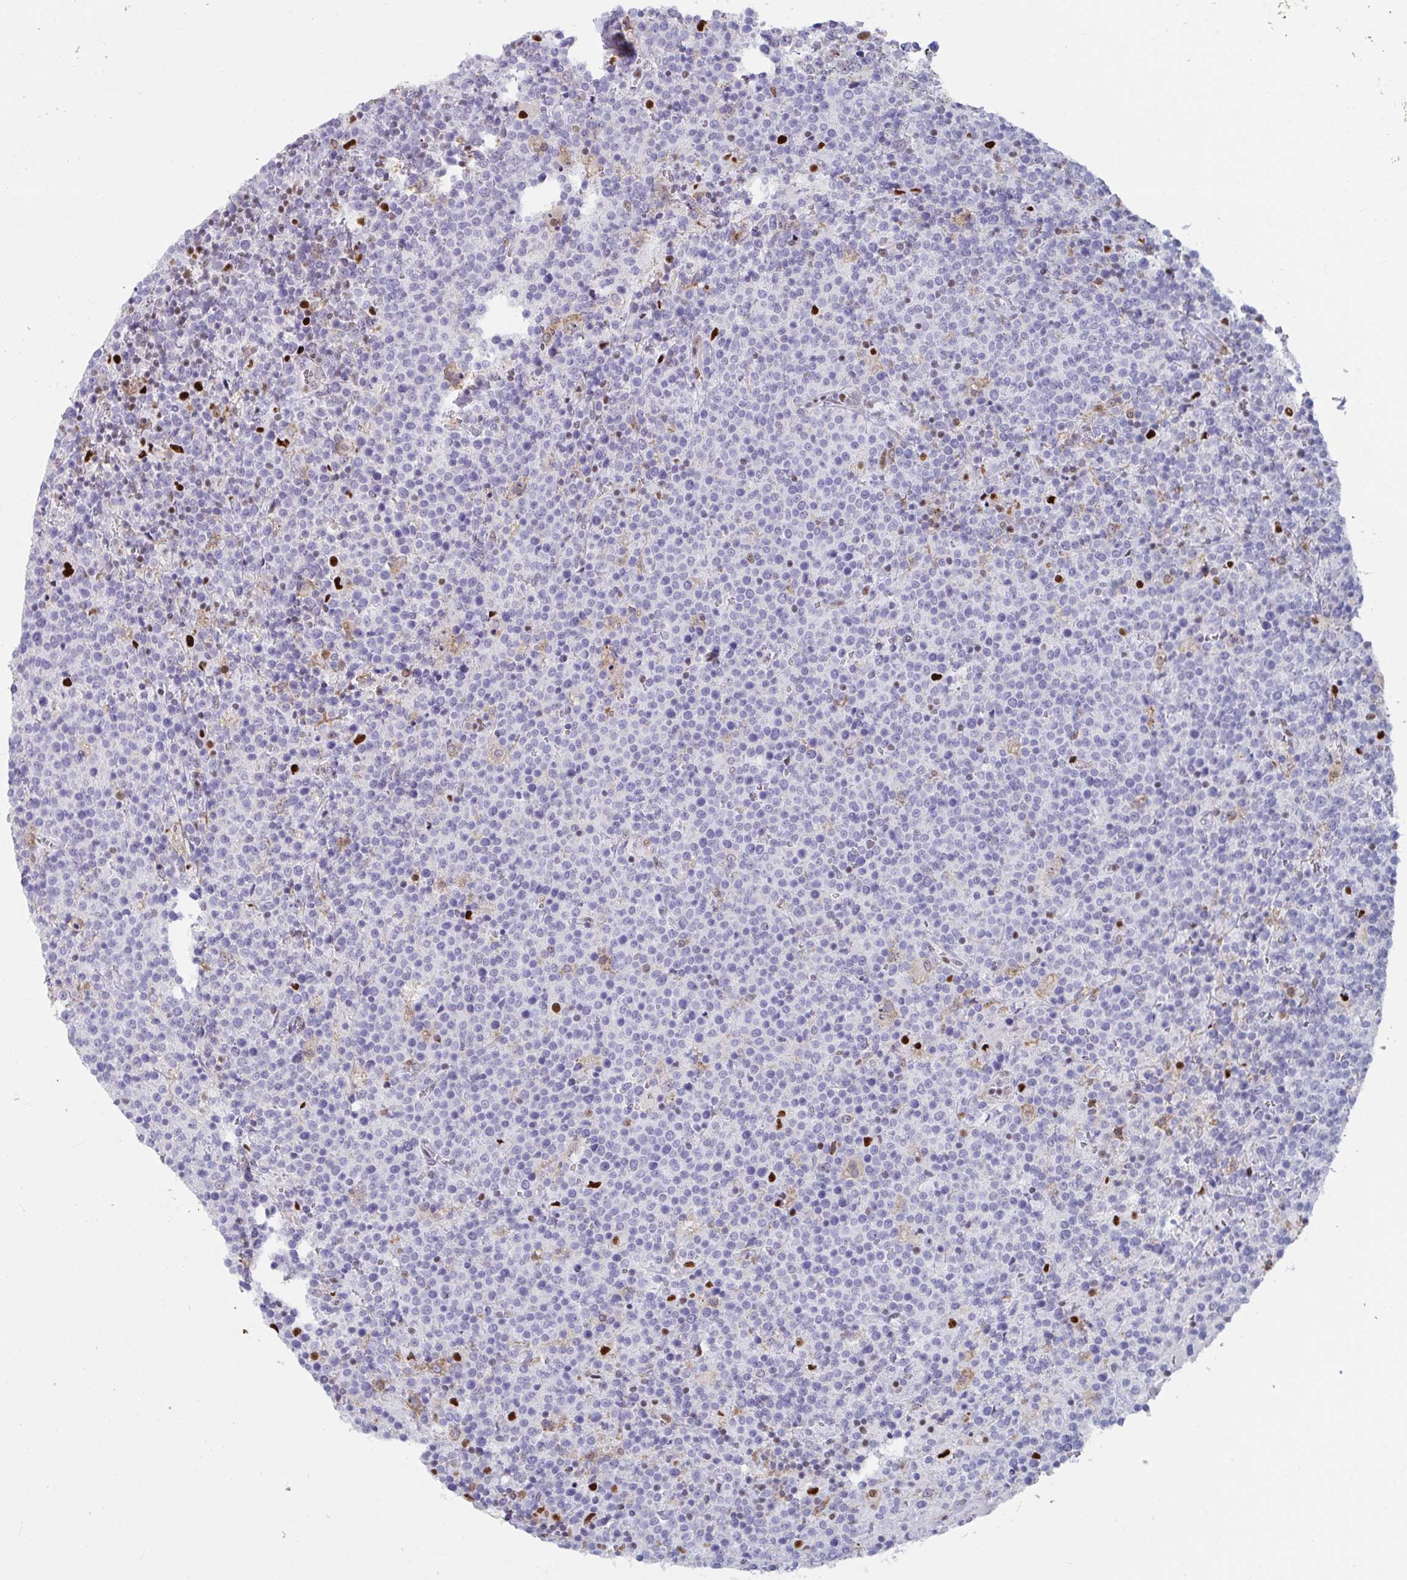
{"staining": {"intensity": "negative", "quantity": "none", "location": "none"}, "tissue": "lymphoma", "cell_type": "Tumor cells", "image_type": "cancer", "snomed": [{"axis": "morphology", "description": "Malignant lymphoma, non-Hodgkin's type, High grade"}, {"axis": "topography", "description": "Lymph node"}], "caption": "Micrograph shows no protein expression in tumor cells of lymphoma tissue.", "gene": "ZNF586", "patient": {"sex": "male", "age": 61}}